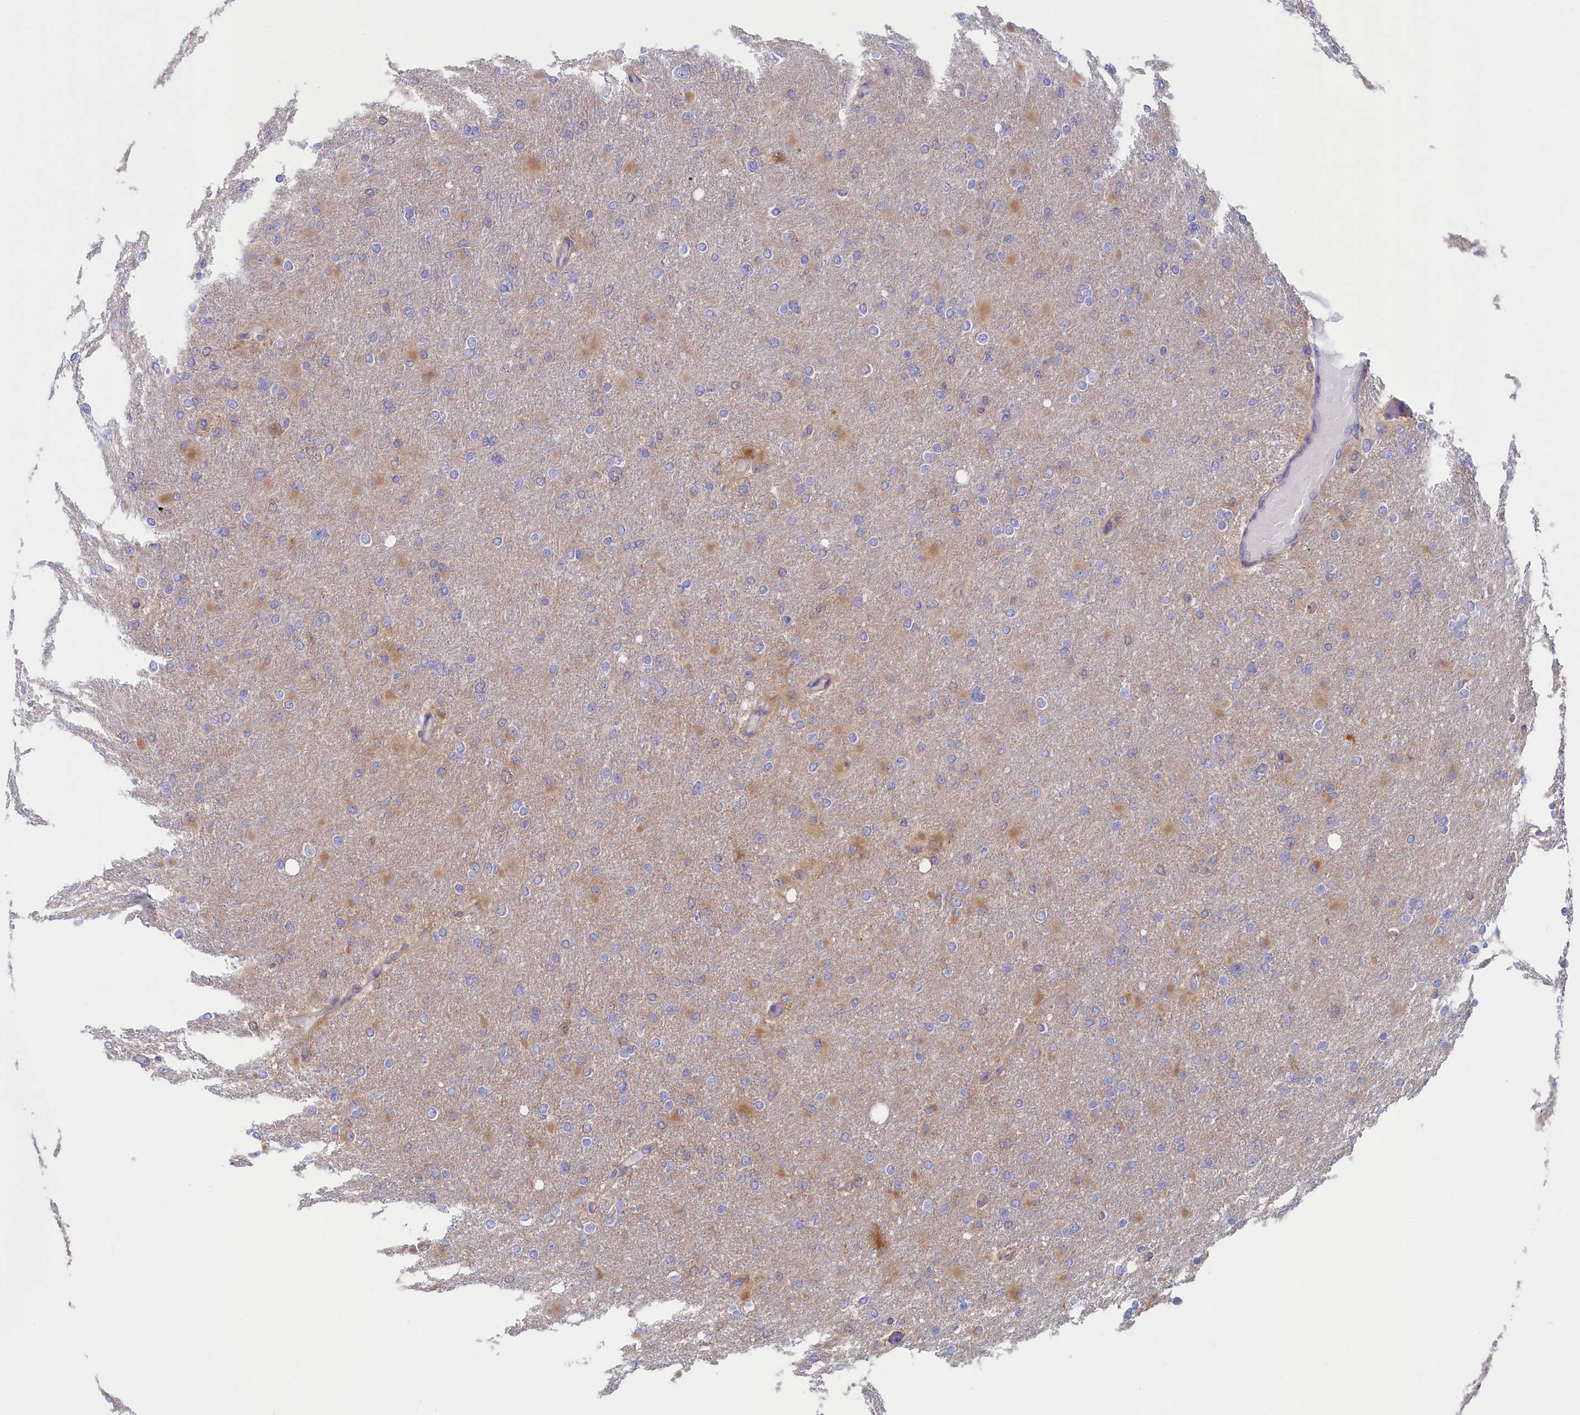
{"staining": {"intensity": "moderate", "quantity": "<25%", "location": "cytoplasmic/membranous"}, "tissue": "glioma", "cell_type": "Tumor cells", "image_type": "cancer", "snomed": [{"axis": "morphology", "description": "Glioma, malignant, High grade"}, {"axis": "topography", "description": "Cerebral cortex"}], "caption": "The image reveals a brown stain indicating the presence of a protein in the cytoplasmic/membranous of tumor cells in glioma.", "gene": "SYNDIG1L", "patient": {"sex": "female", "age": 36}}